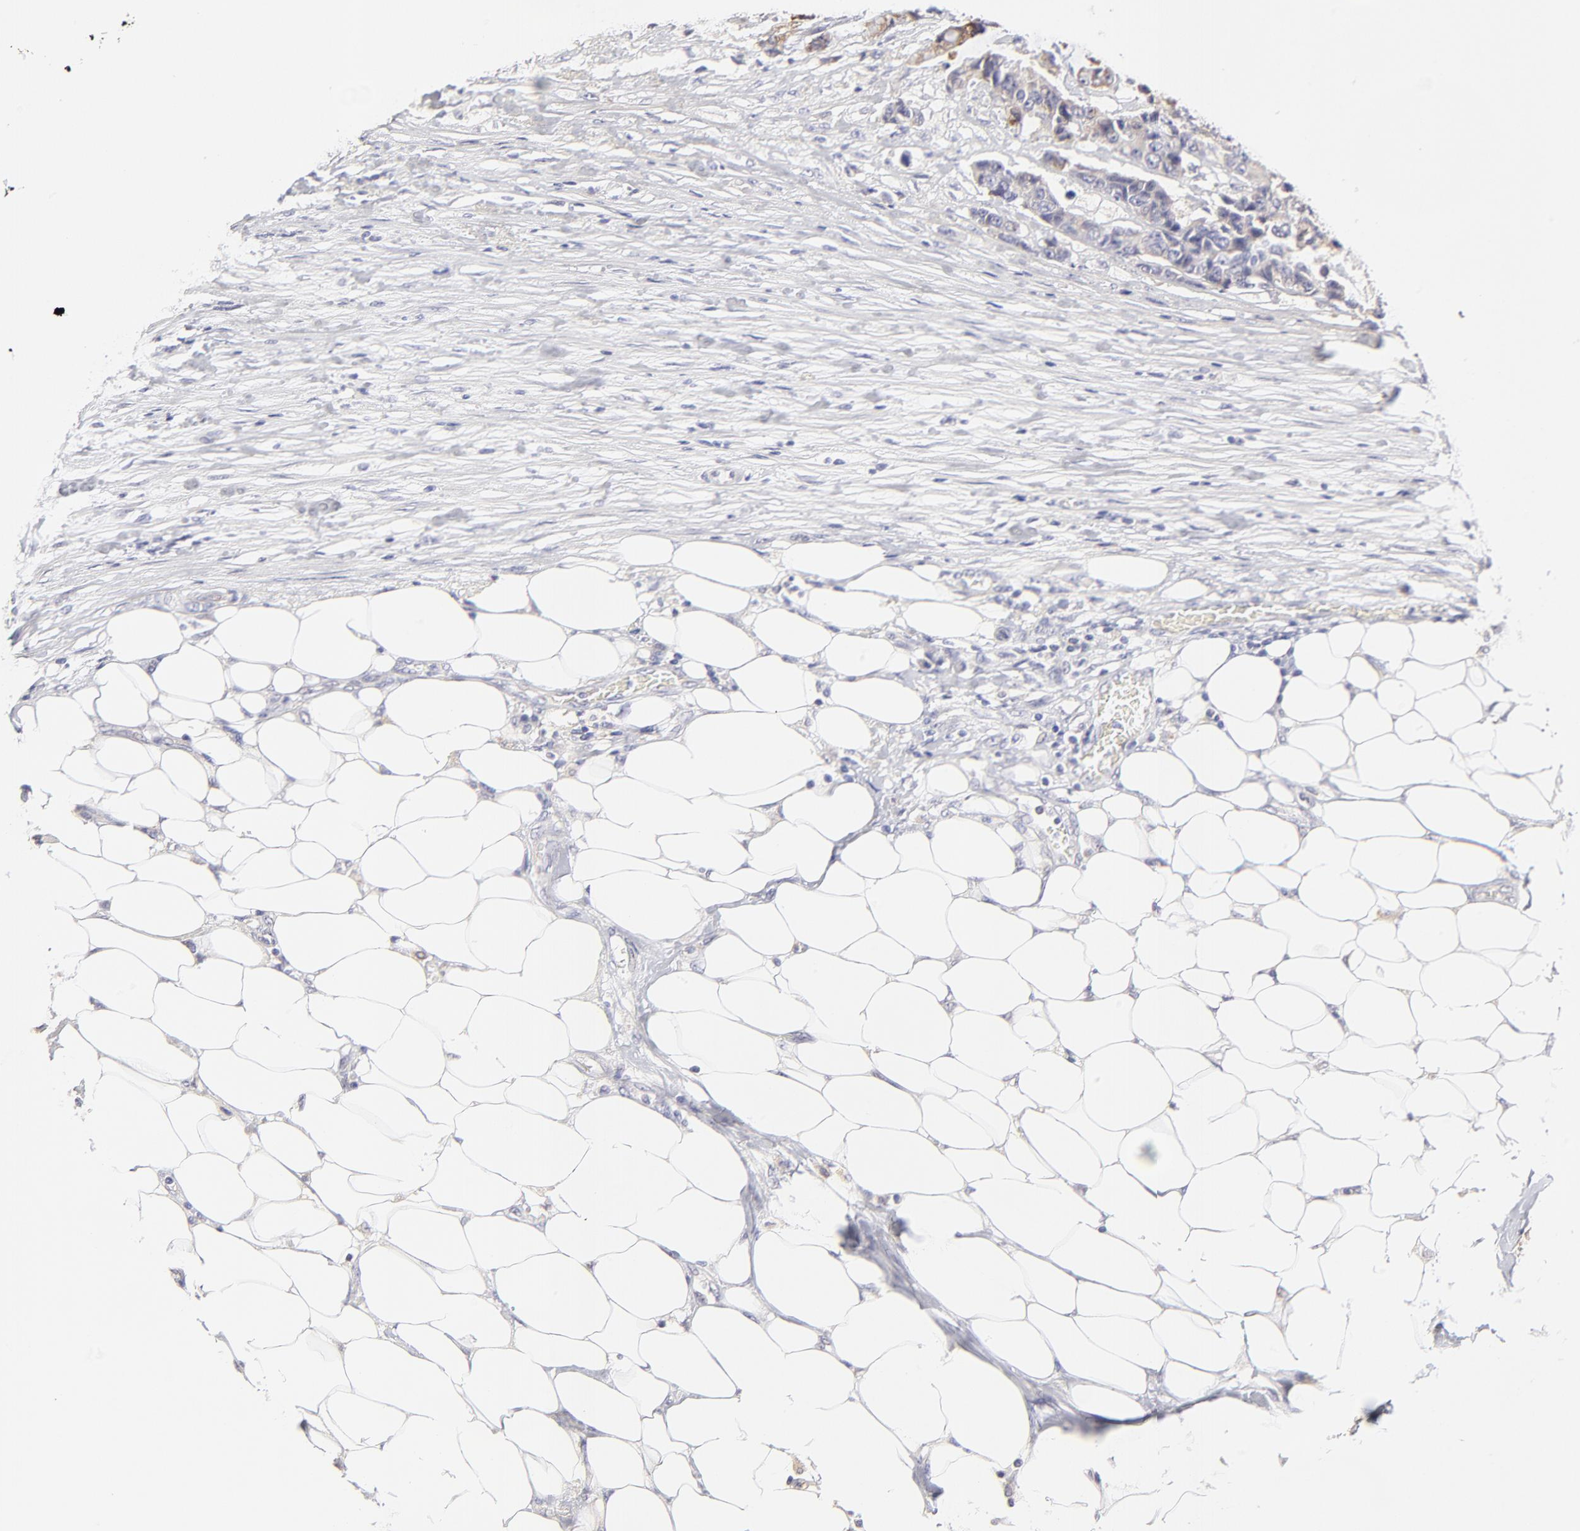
{"staining": {"intensity": "weak", "quantity": "<25%", "location": "cytoplasmic/membranous"}, "tissue": "colorectal cancer", "cell_type": "Tumor cells", "image_type": "cancer", "snomed": [{"axis": "morphology", "description": "Adenocarcinoma, NOS"}, {"axis": "topography", "description": "Colon"}], "caption": "Immunohistochemical staining of human colorectal cancer (adenocarcinoma) demonstrates no significant positivity in tumor cells.", "gene": "BTG2", "patient": {"sex": "female", "age": 86}}